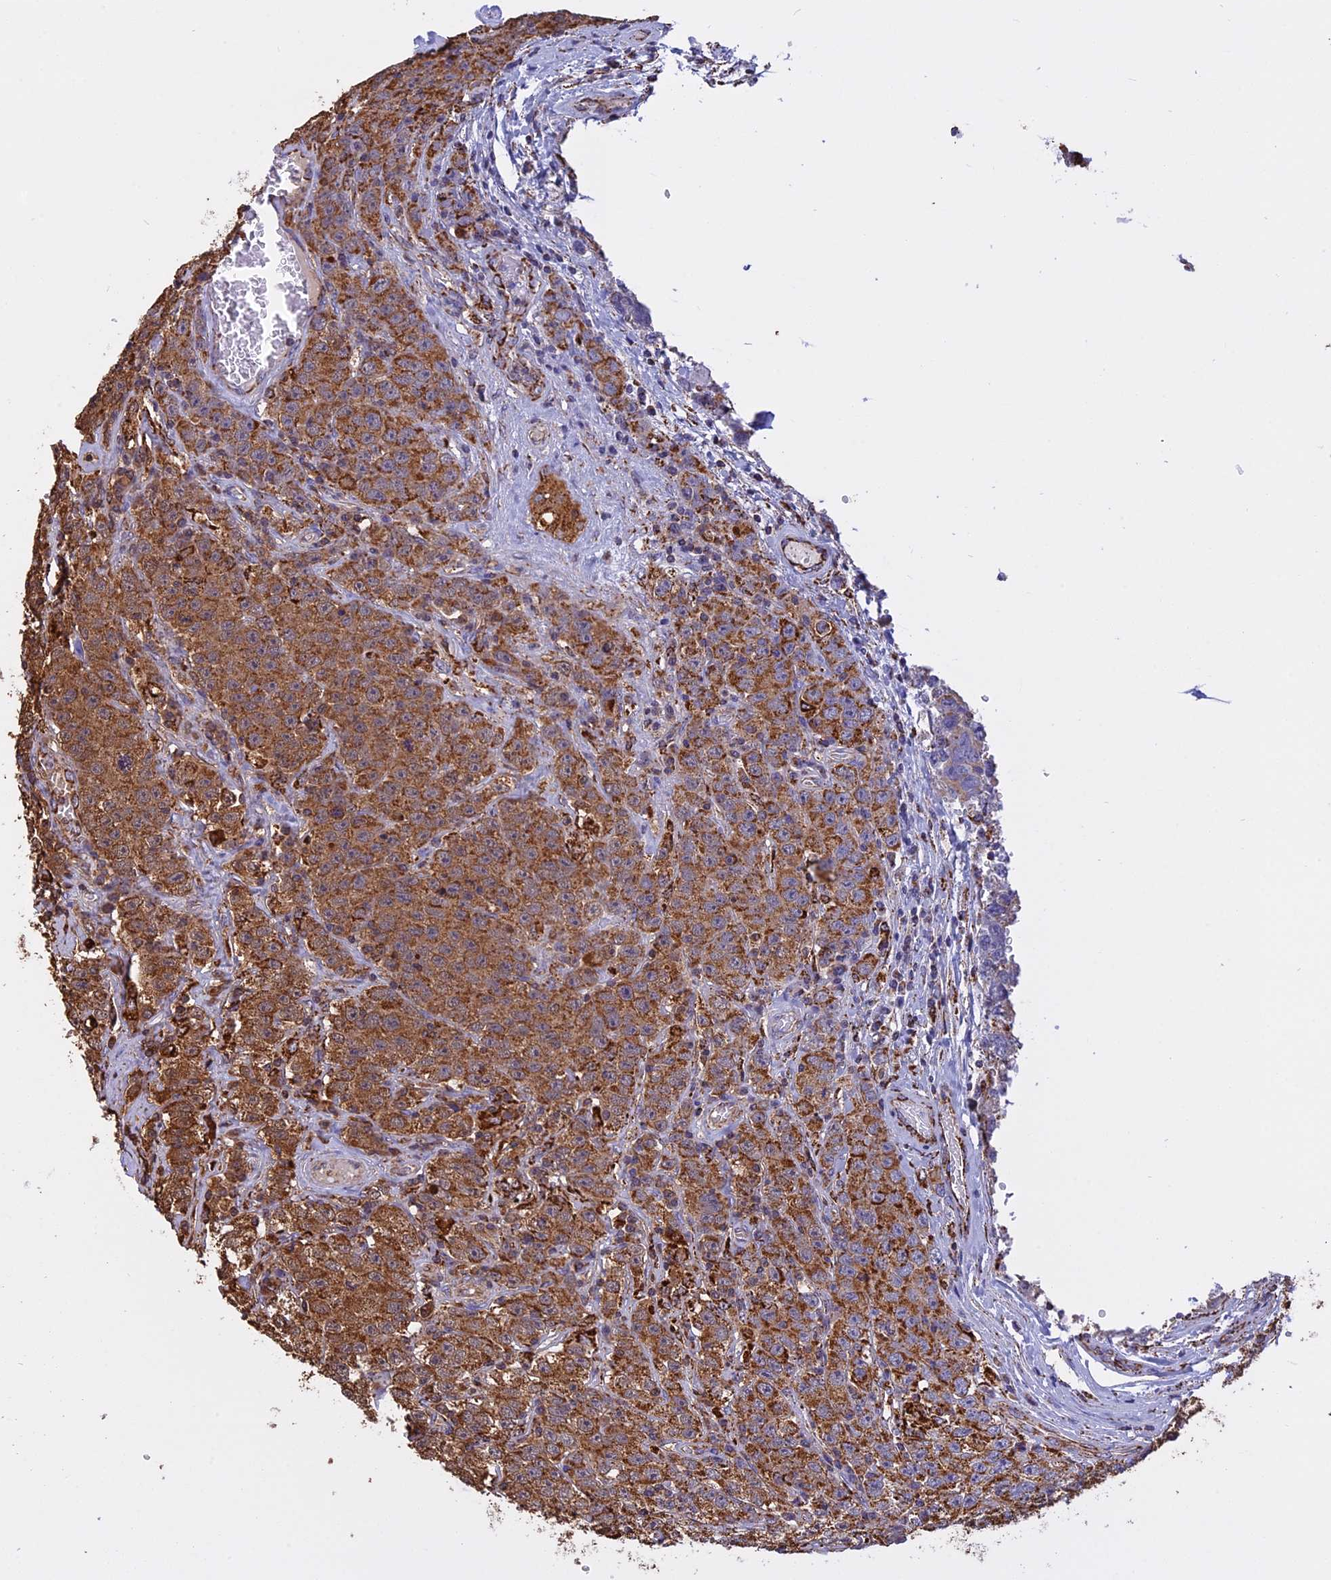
{"staining": {"intensity": "moderate", "quantity": ">75%", "location": "cytoplasmic/membranous"}, "tissue": "testis cancer", "cell_type": "Tumor cells", "image_type": "cancer", "snomed": [{"axis": "morphology", "description": "Seminoma, NOS"}, {"axis": "morphology", "description": "Carcinoma, Embryonal, NOS"}, {"axis": "topography", "description": "Testis"}], "caption": "High-power microscopy captured an IHC histopathology image of testis seminoma, revealing moderate cytoplasmic/membranous expression in about >75% of tumor cells.", "gene": "KCNG1", "patient": {"sex": "male", "age": 43}}